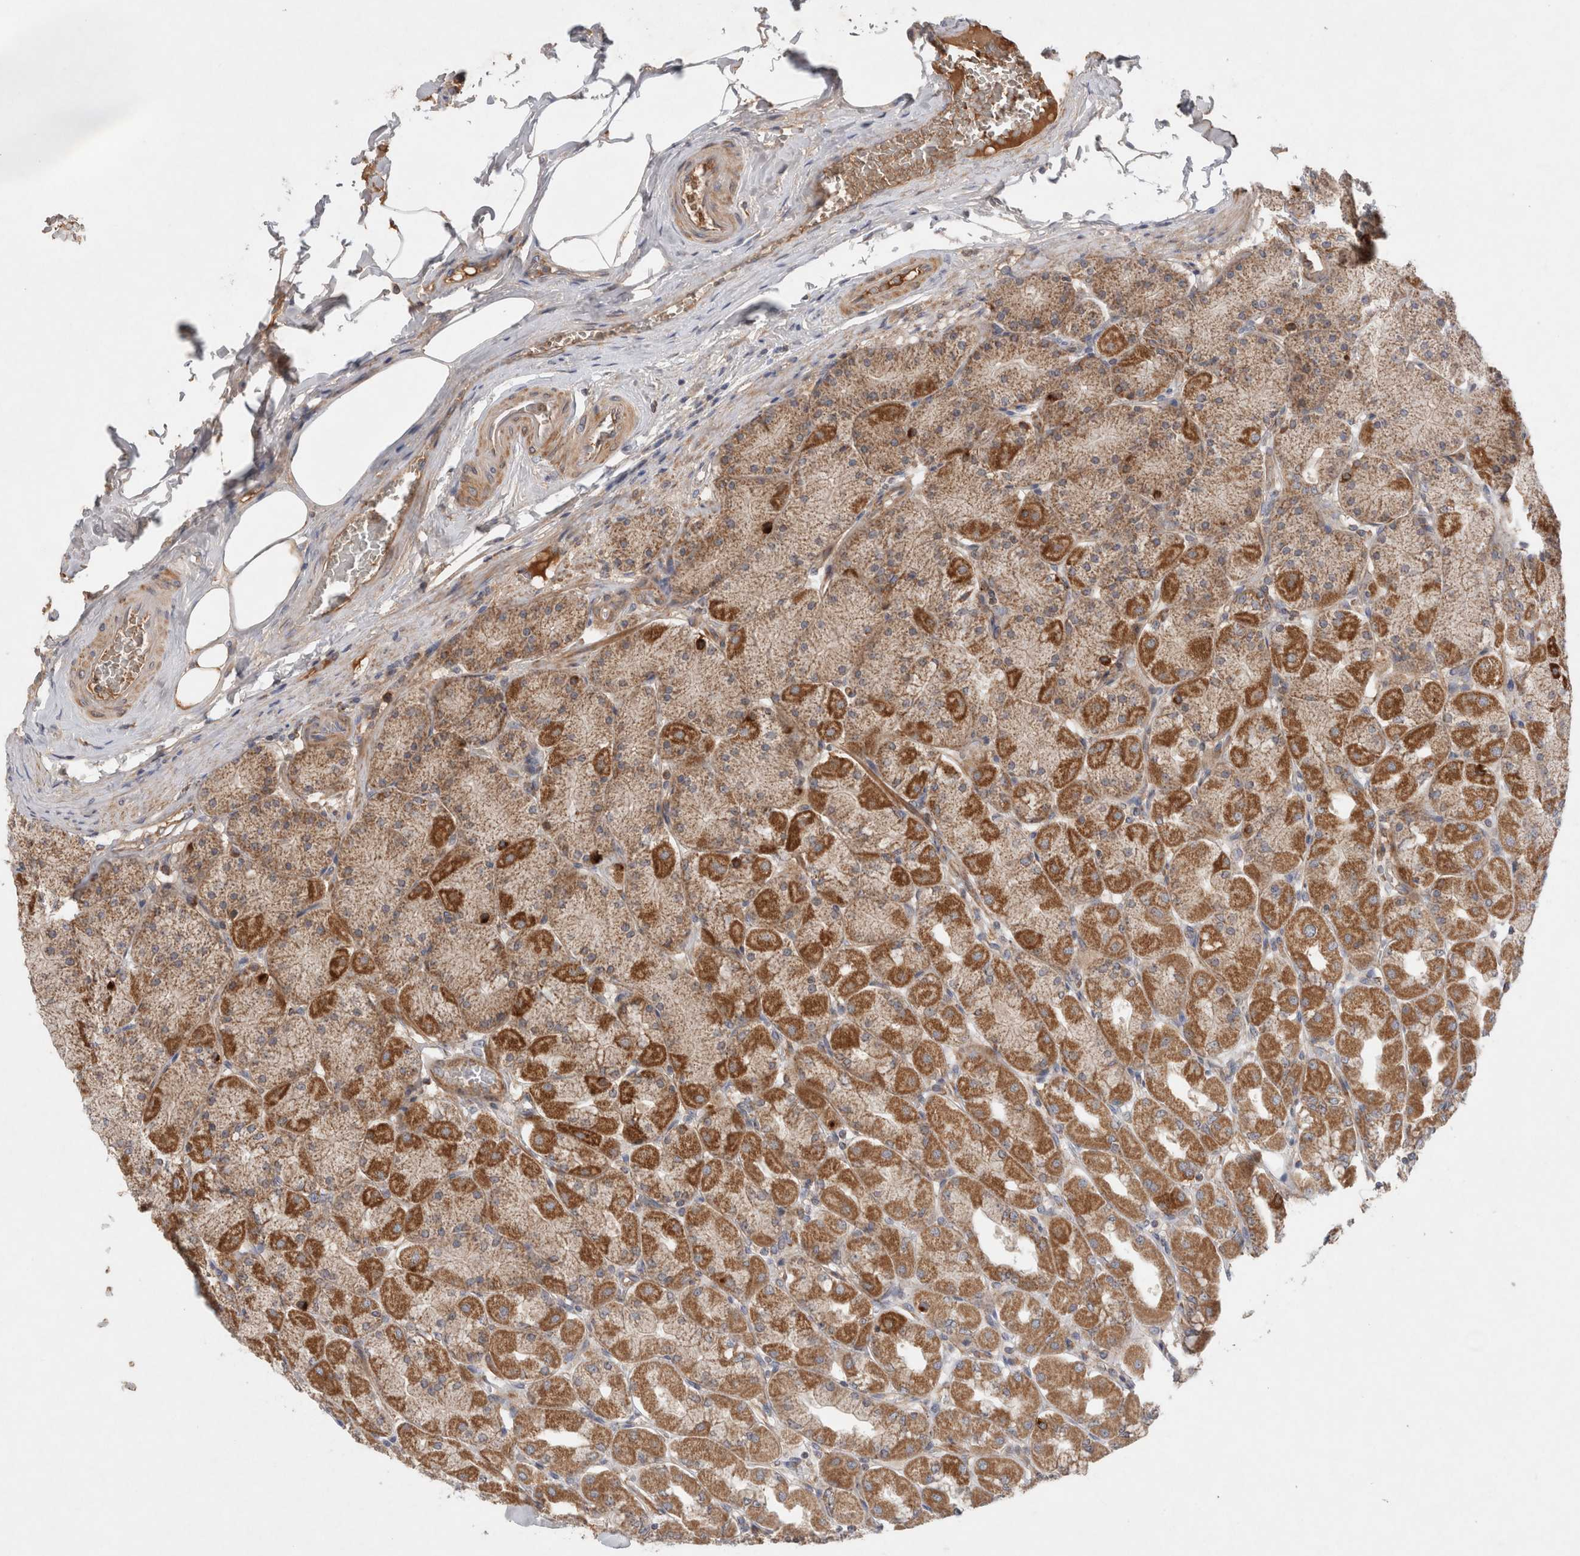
{"staining": {"intensity": "strong", "quantity": "25%-75%", "location": "cytoplasmic/membranous"}, "tissue": "stomach", "cell_type": "Glandular cells", "image_type": "normal", "snomed": [{"axis": "morphology", "description": "Normal tissue, NOS"}, {"axis": "topography", "description": "Stomach, upper"}], "caption": "A brown stain highlights strong cytoplasmic/membranous expression of a protein in glandular cells of benign human stomach. (Stains: DAB (3,3'-diaminobenzidine) in brown, nuclei in blue, Microscopy: brightfield microscopy at high magnification).", "gene": "MRPS28", "patient": {"sex": "female", "age": 56}}